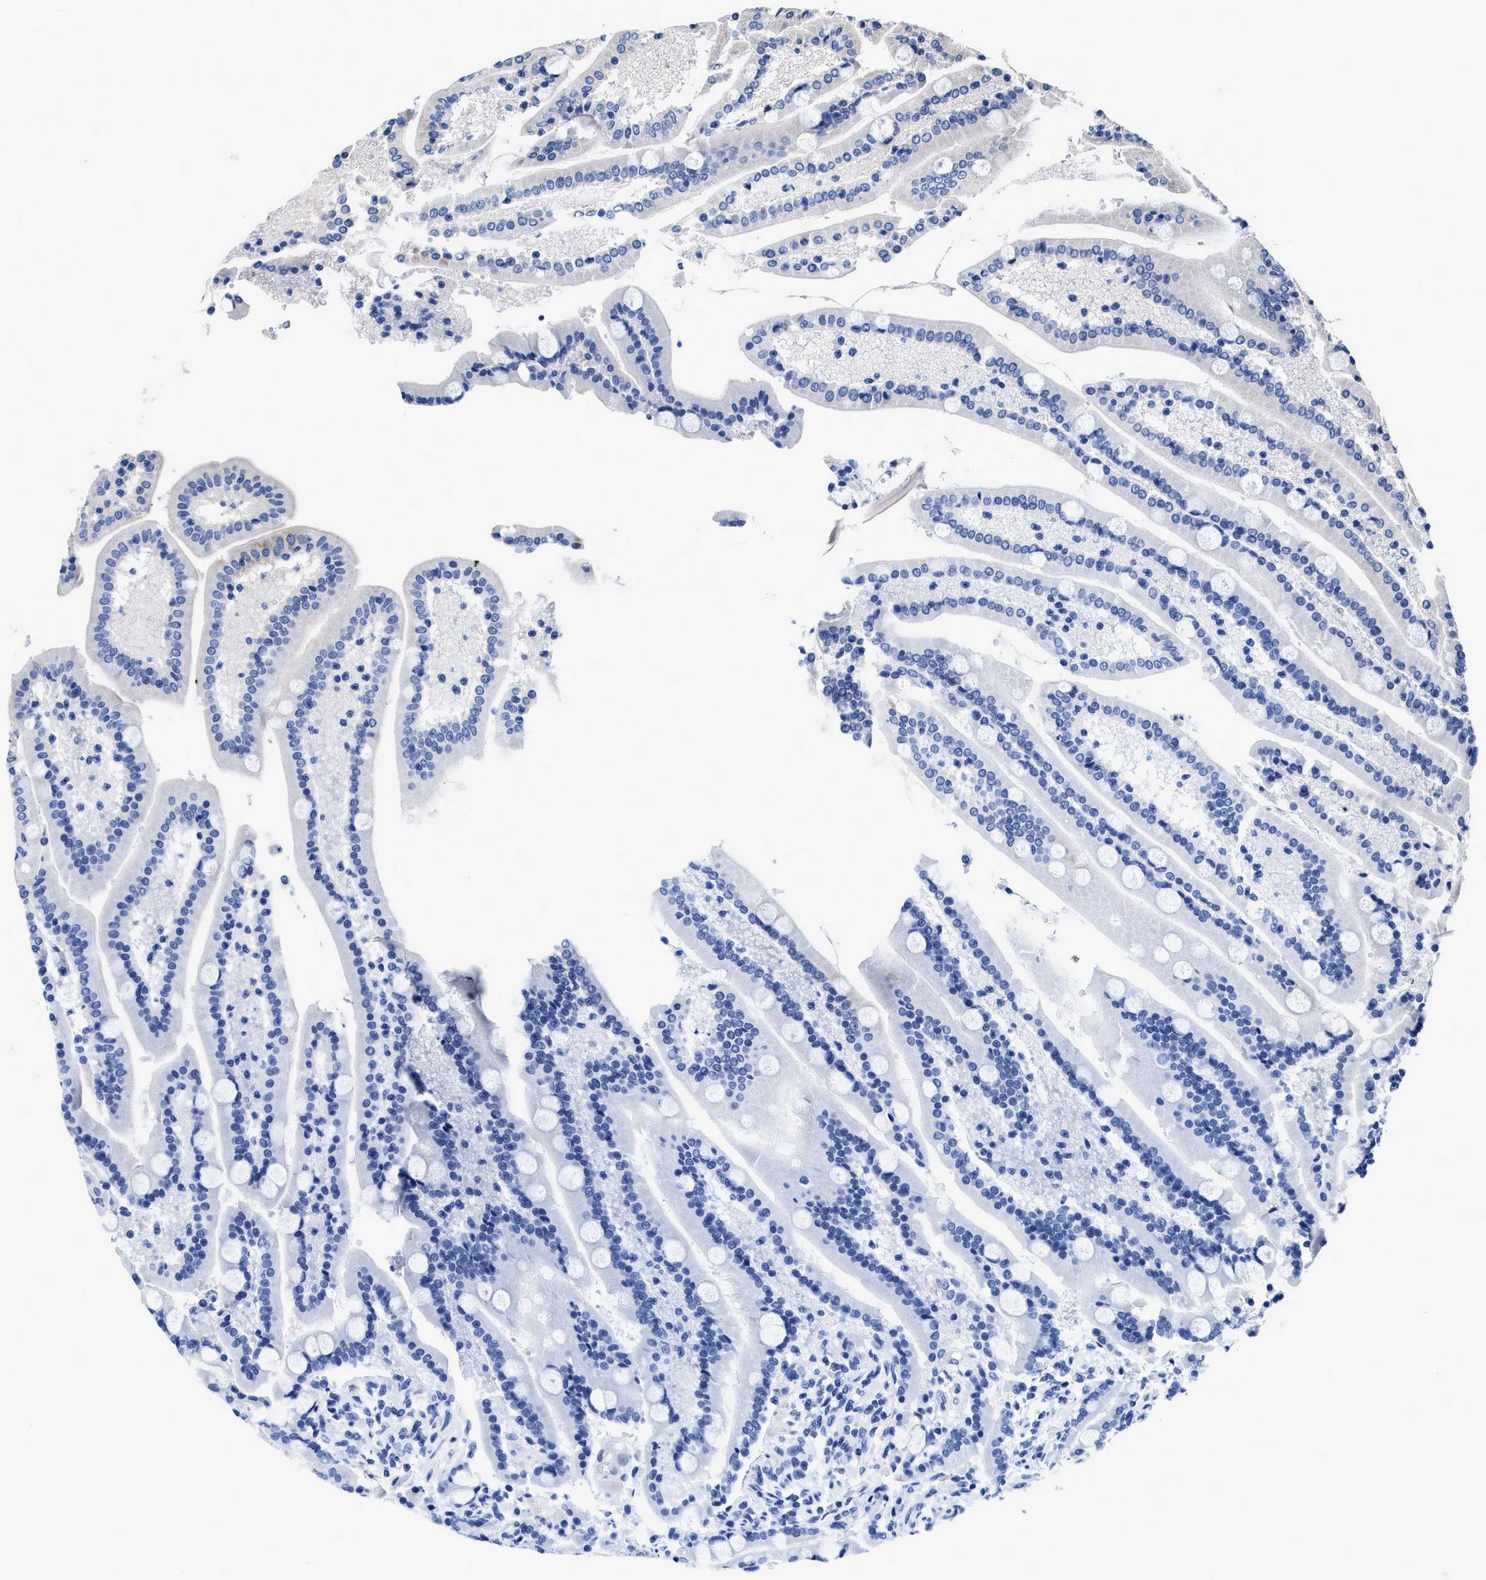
{"staining": {"intensity": "weak", "quantity": "25%-75%", "location": "cytoplasmic/membranous"}, "tissue": "duodenum", "cell_type": "Glandular cells", "image_type": "normal", "snomed": [{"axis": "morphology", "description": "Normal tissue, NOS"}, {"axis": "topography", "description": "Duodenum"}], "caption": "Duodenum stained with DAB (3,3'-diaminobenzidine) IHC displays low levels of weak cytoplasmic/membranous positivity in approximately 25%-75% of glandular cells.", "gene": "HOOK1", "patient": {"sex": "male", "age": 54}}